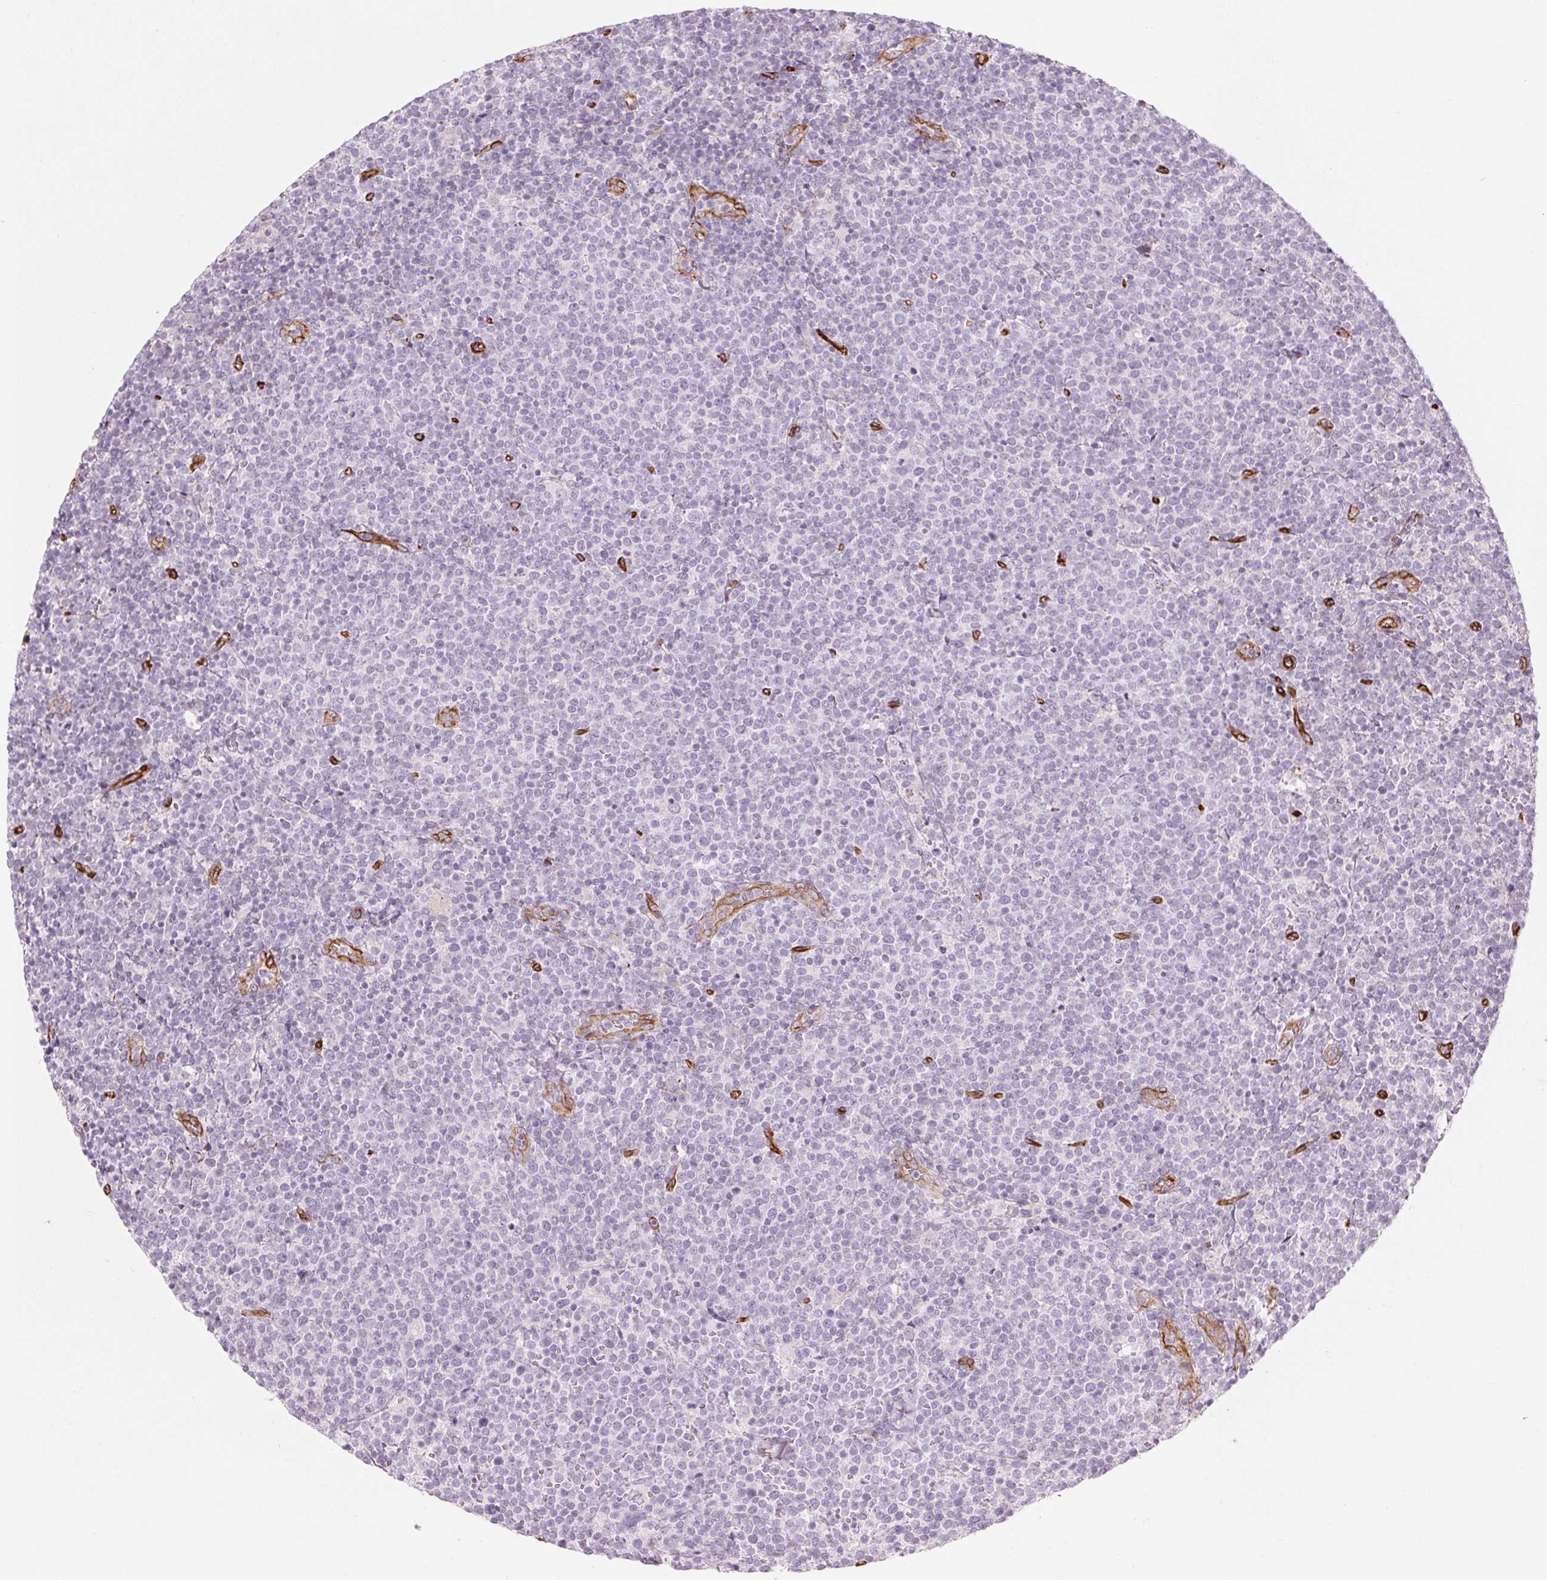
{"staining": {"intensity": "negative", "quantity": "none", "location": "none"}, "tissue": "lymphoma", "cell_type": "Tumor cells", "image_type": "cancer", "snomed": [{"axis": "morphology", "description": "Malignant lymphoma, non-Hodgkin's type, High grade"}, {"axis": "topography", "description": "Lymph node"}], "caption": "Immunohistochemistry photomicrograph of neoplastic tissue: lymphoma stained with DAB exhibits no significant protein positivity in tumor cells.", "gene": "CLPS", "patient": {"sex": "male", "age": 61}}